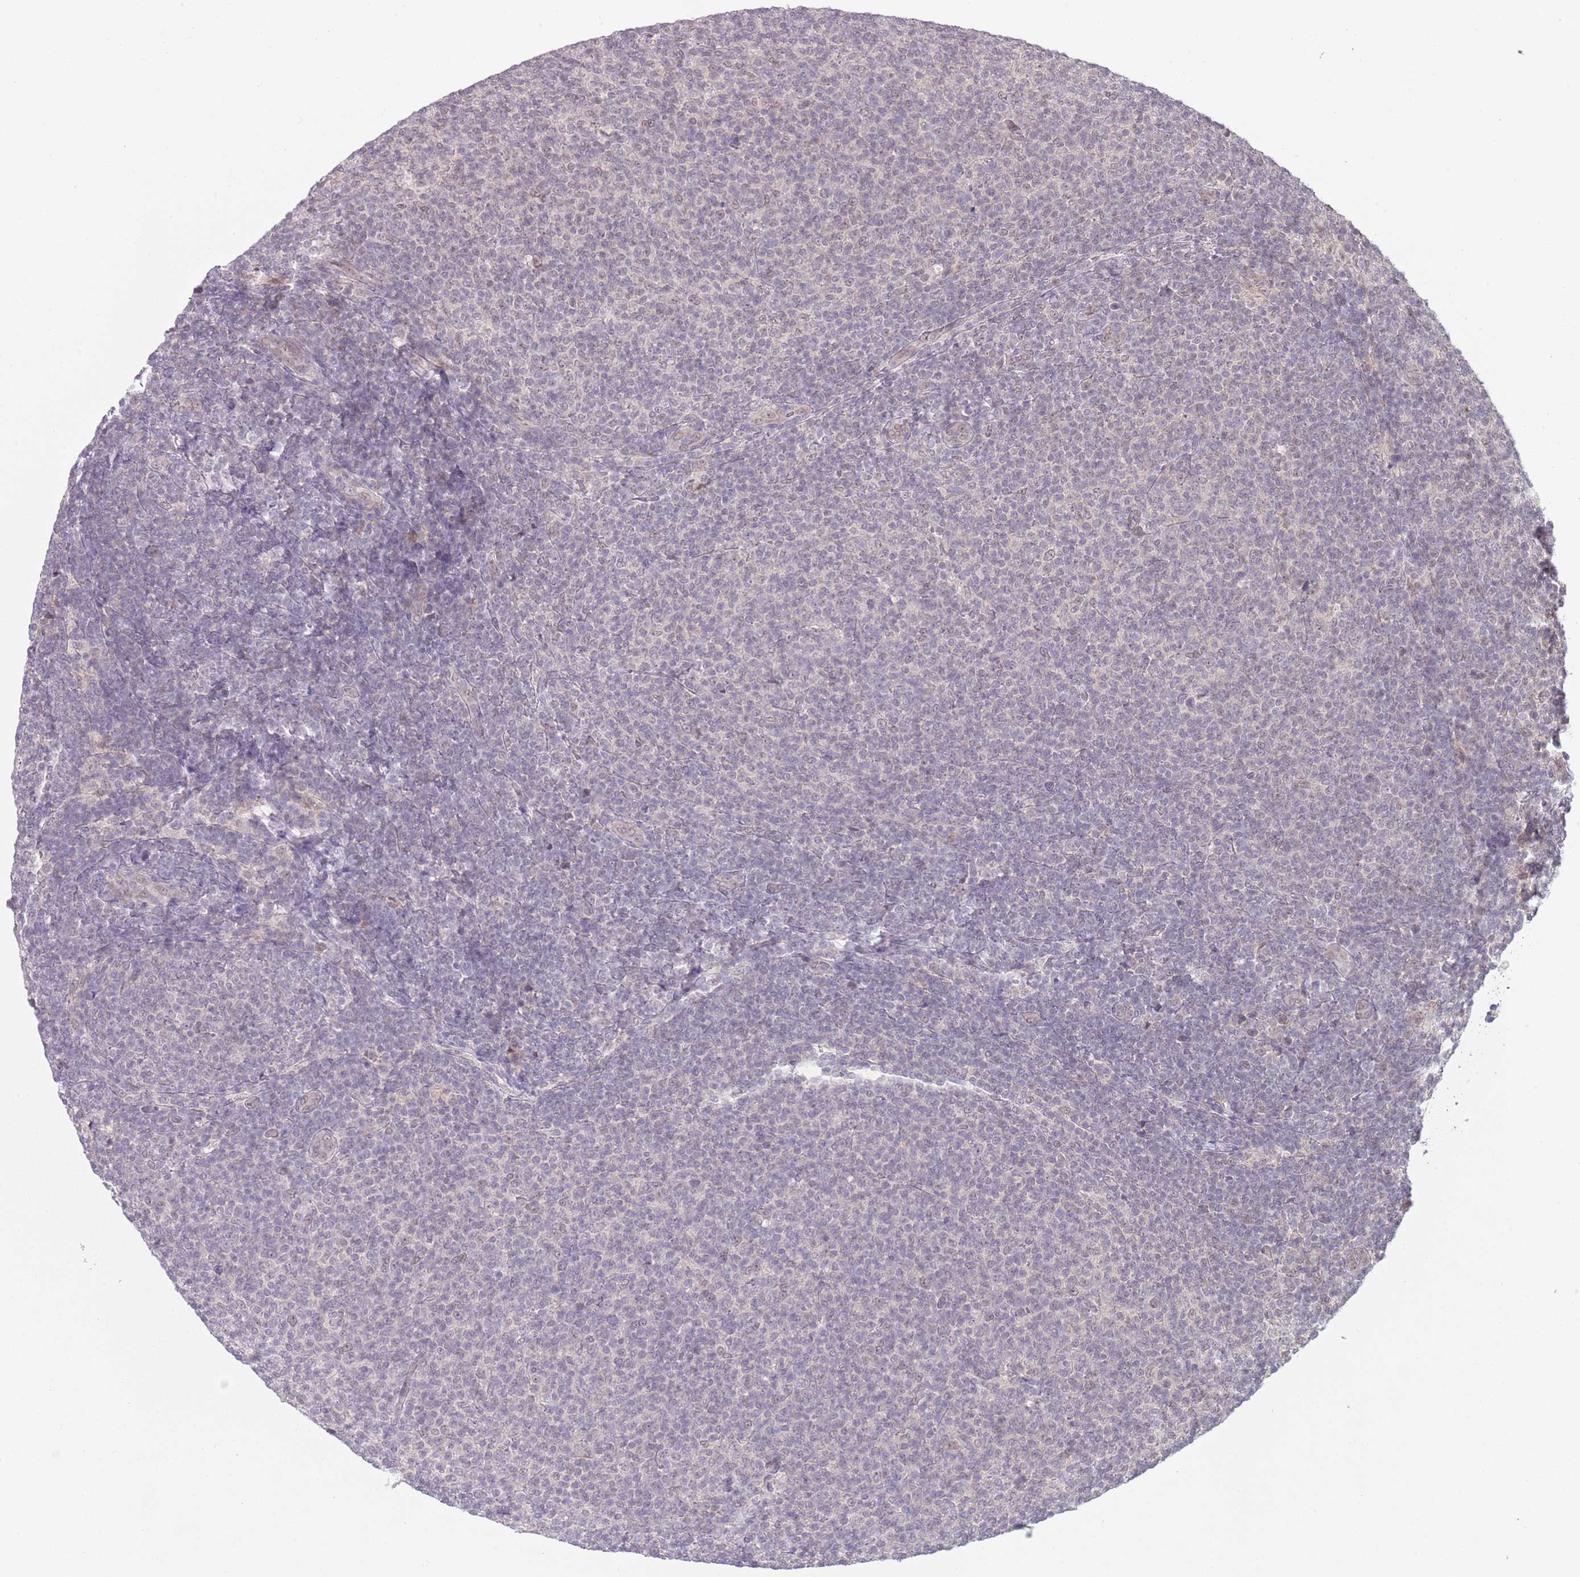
{"staining": {"intensity": "negative", "quantity": "none", "location": "none"}, "tissue": "lymphoma", "cell_type": "Tumor cells", "image_type": "cancer", "snomed": [{"axis": "morphology", "description": "Malignant lymphoma, non-Hodgkin's type, Low grade"}, {"axis": "topography", "description": "Lymph node"}], "caption": "DAB (3,3'-diaminobenzidine) immunohistochemical staining of human malignant lymphoma, non-Hodgkin's type (low-grade) shows no significant positivity in tumor cells.", "gene": "TM2D1", "patient": {"sex": "male", "age": 66}}